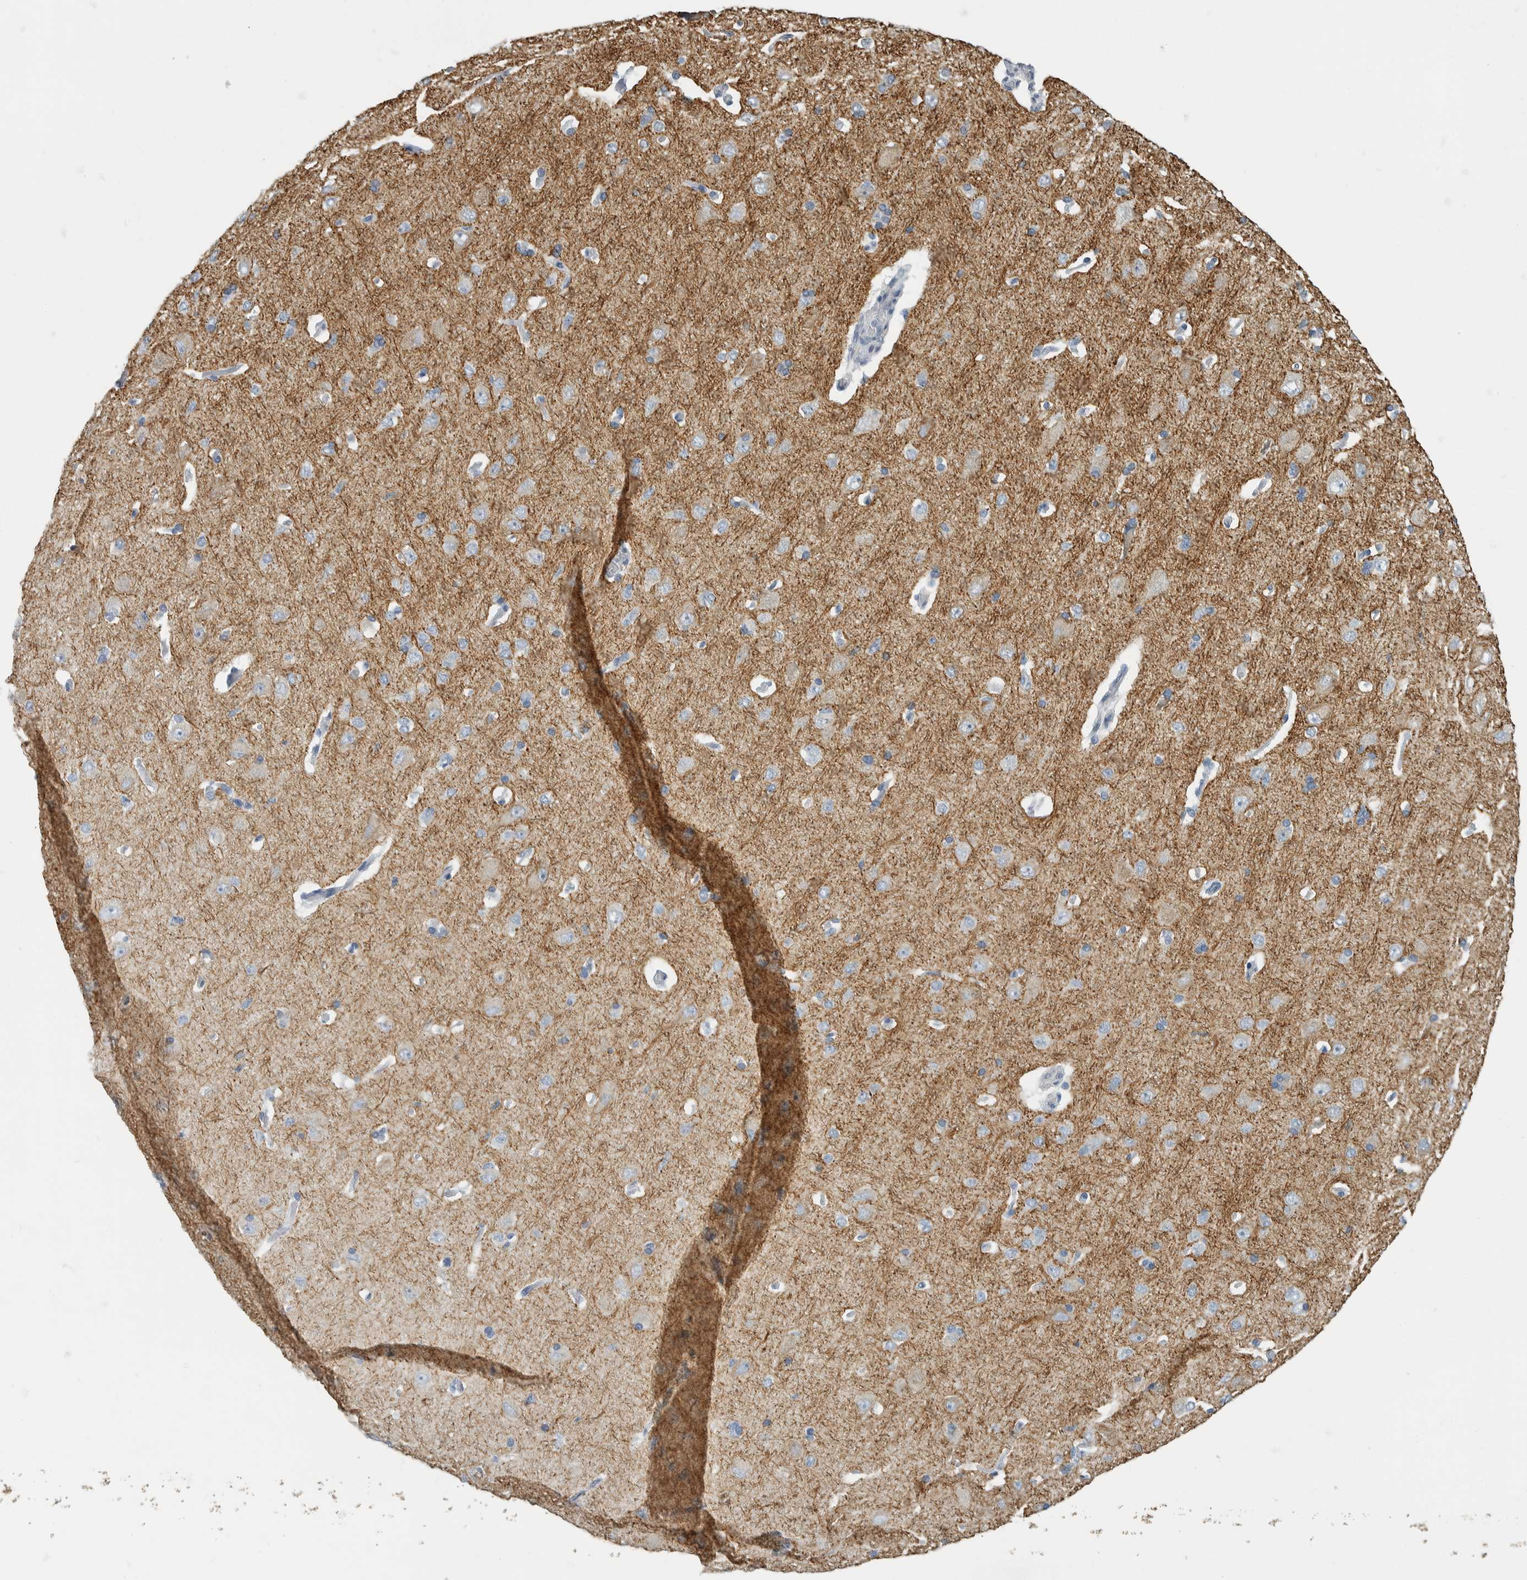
{"staining": {"intensity": "negative", "quantity": "none", "location": "none"}, "tissue": "cerebral cortex", "cell_type": "Endothelial cells", "image_type": "normal", "snomed": [{"axis": "morphology", "description": "Normal tissue, NOS"}, {"axis": "topography", "description": "Cerebral cortex"}], "caption": "Cerebral cortex stained for a protein using immunohistochemistry (IHC) reveals no positivity endothelial cells.", "gene": "NEFM", "patient": {"sex": "male", "age": 62}}